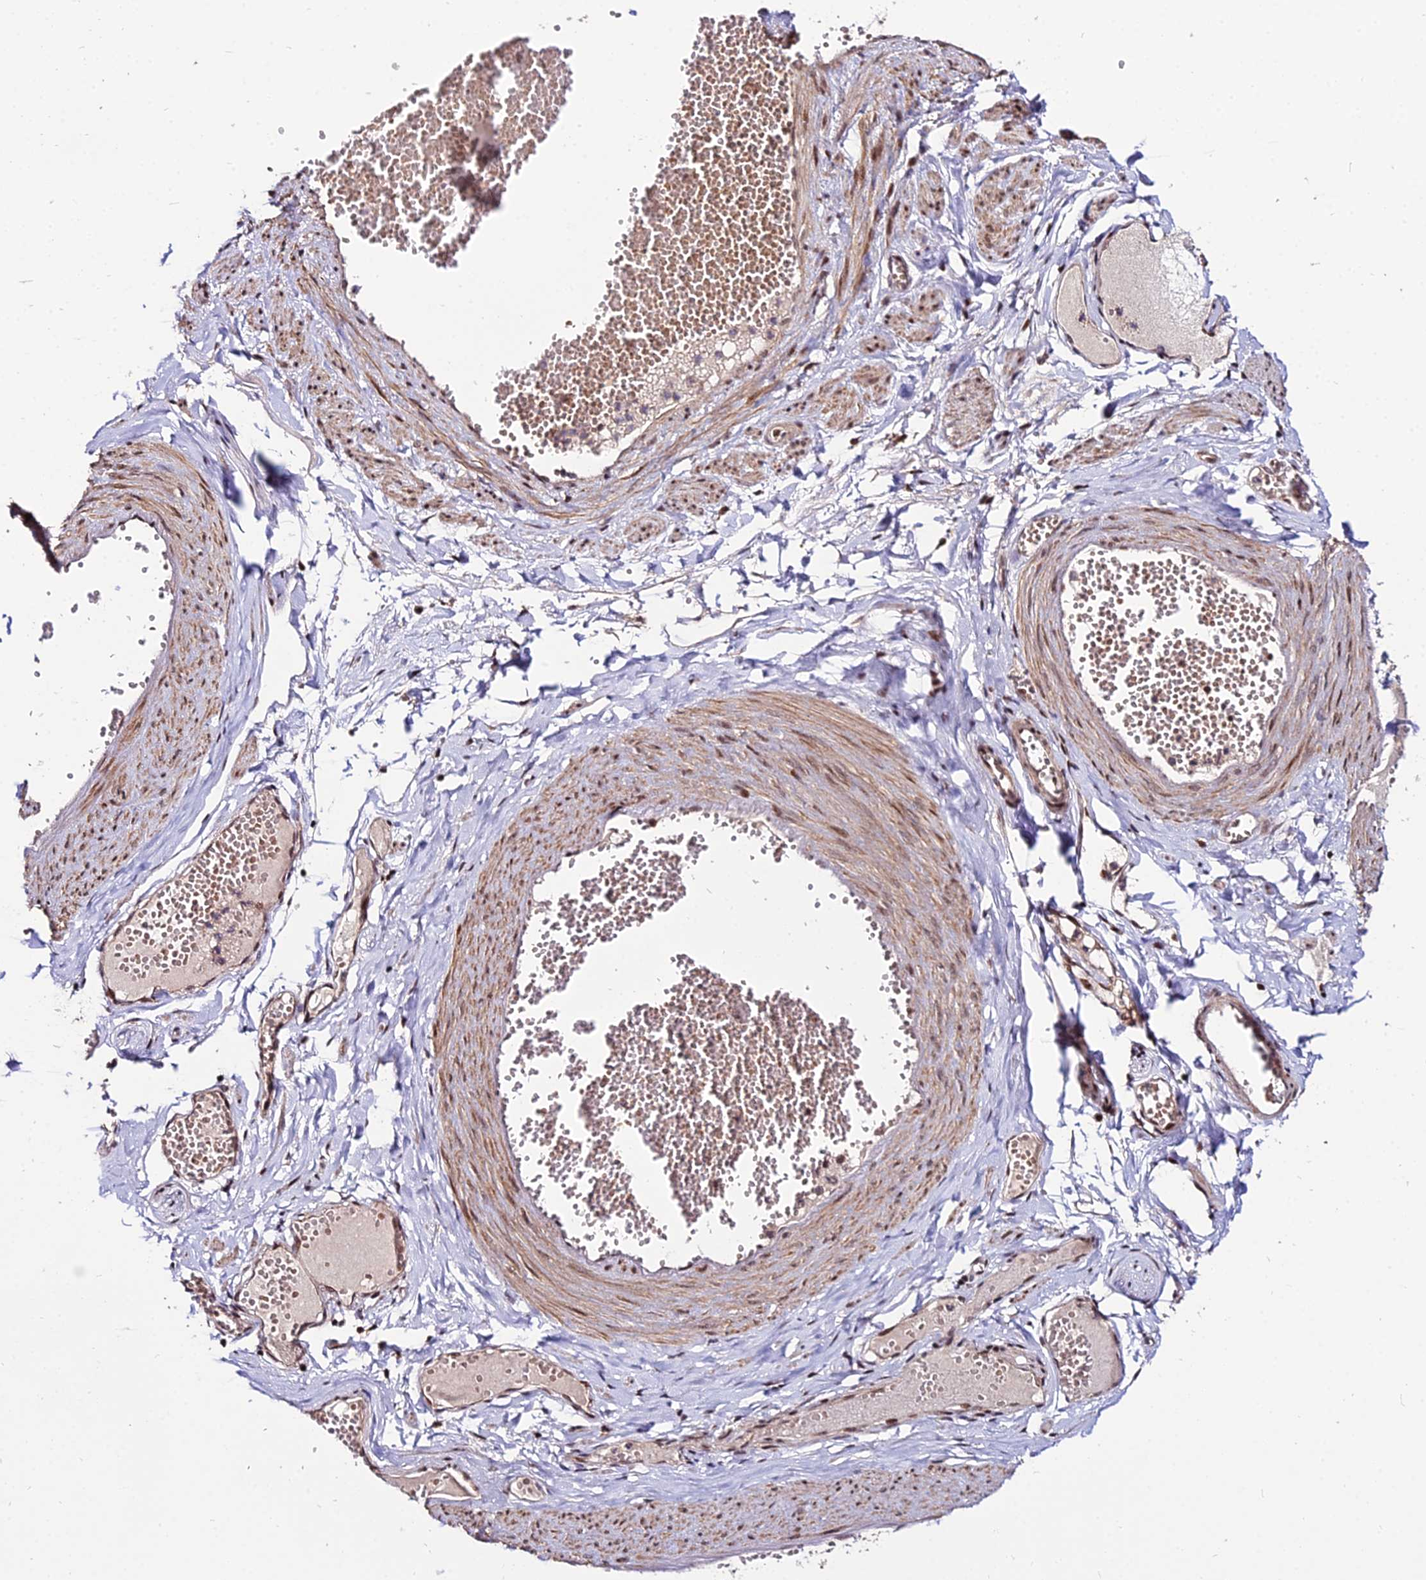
{"staining": {"intensity": "moderate", "quantity": "25%-75%", "location": "nuclear"}, "tissue": "soft tissue", "cell_type": "Fibroblasts", "image_type": "normal", "snomed": [{"axis": "morphology", "description": "Normal tissue, NOS"}, {"axis": "topography", "description": "Smooth muscle"}, {"axis": "topography", "description": "Peripheral nerve tissue"}], "caption": "A medium amount of moderate nuclear expression is identified in approximately 25%-75% of fibroblasts in normal soft tissue. (DAB (3,3'-diaminobenzidine) = brown stain, brightfield microscopy at high magnification).", "gene": "CIB3", "patient": {"sex": "female", "age": 39}}